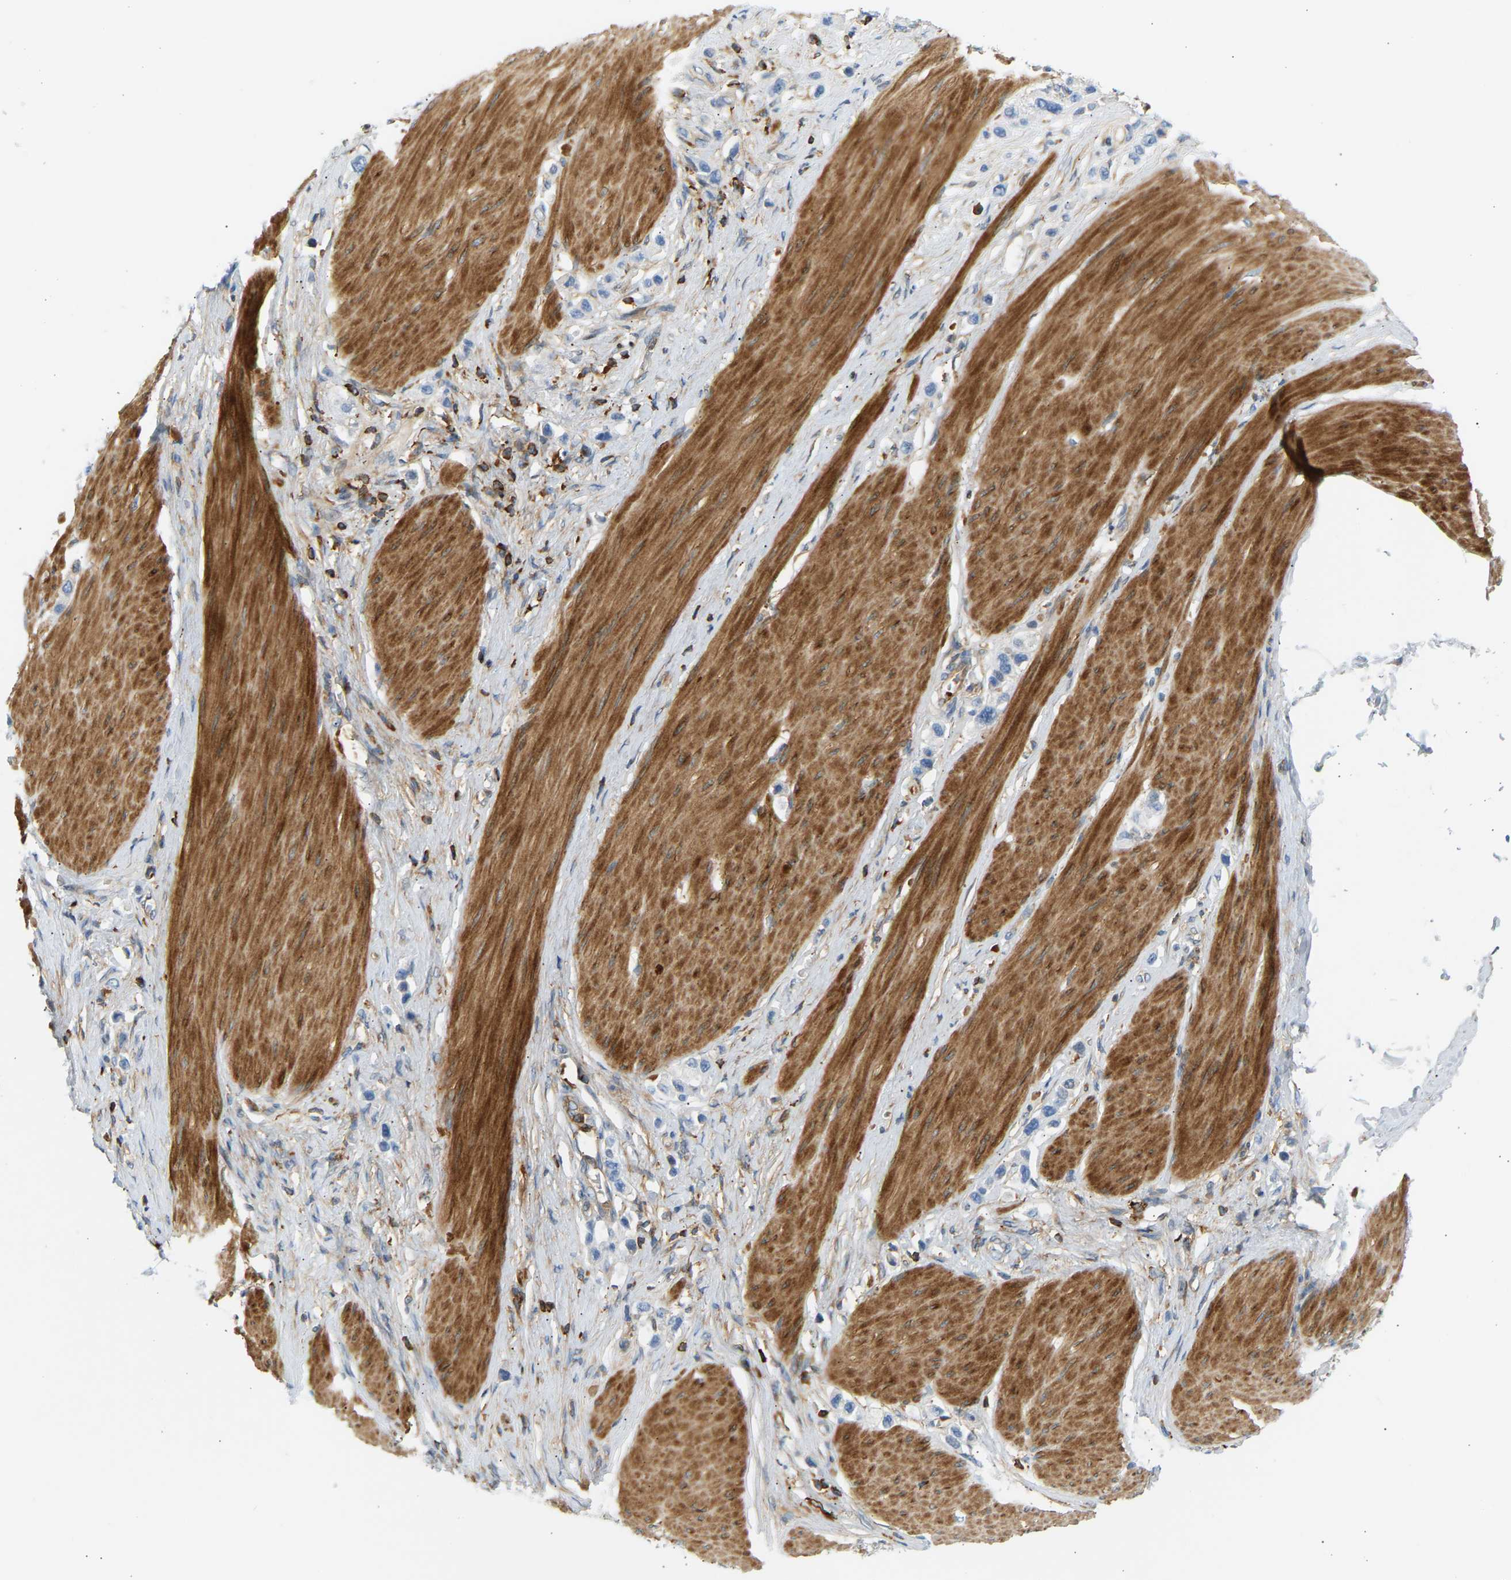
{"staining": {"intensity": "negative", "quantity": "none", "location": "none"}, "tissue": "stomach cancer", "cell_type": "Tumor cells", "image_type": "cancer", "snomed": [{"axis": "morphology", "description": "Adenocarcinoma, NOS"}, {"axis": "topography", "description": "Stomach"}], "caption": "Protein analysis of stomach cancer reveals no significant positivity in tumor cells.", "gene": "FNBP1", "patient": {"sex": "female", "age": 65}}